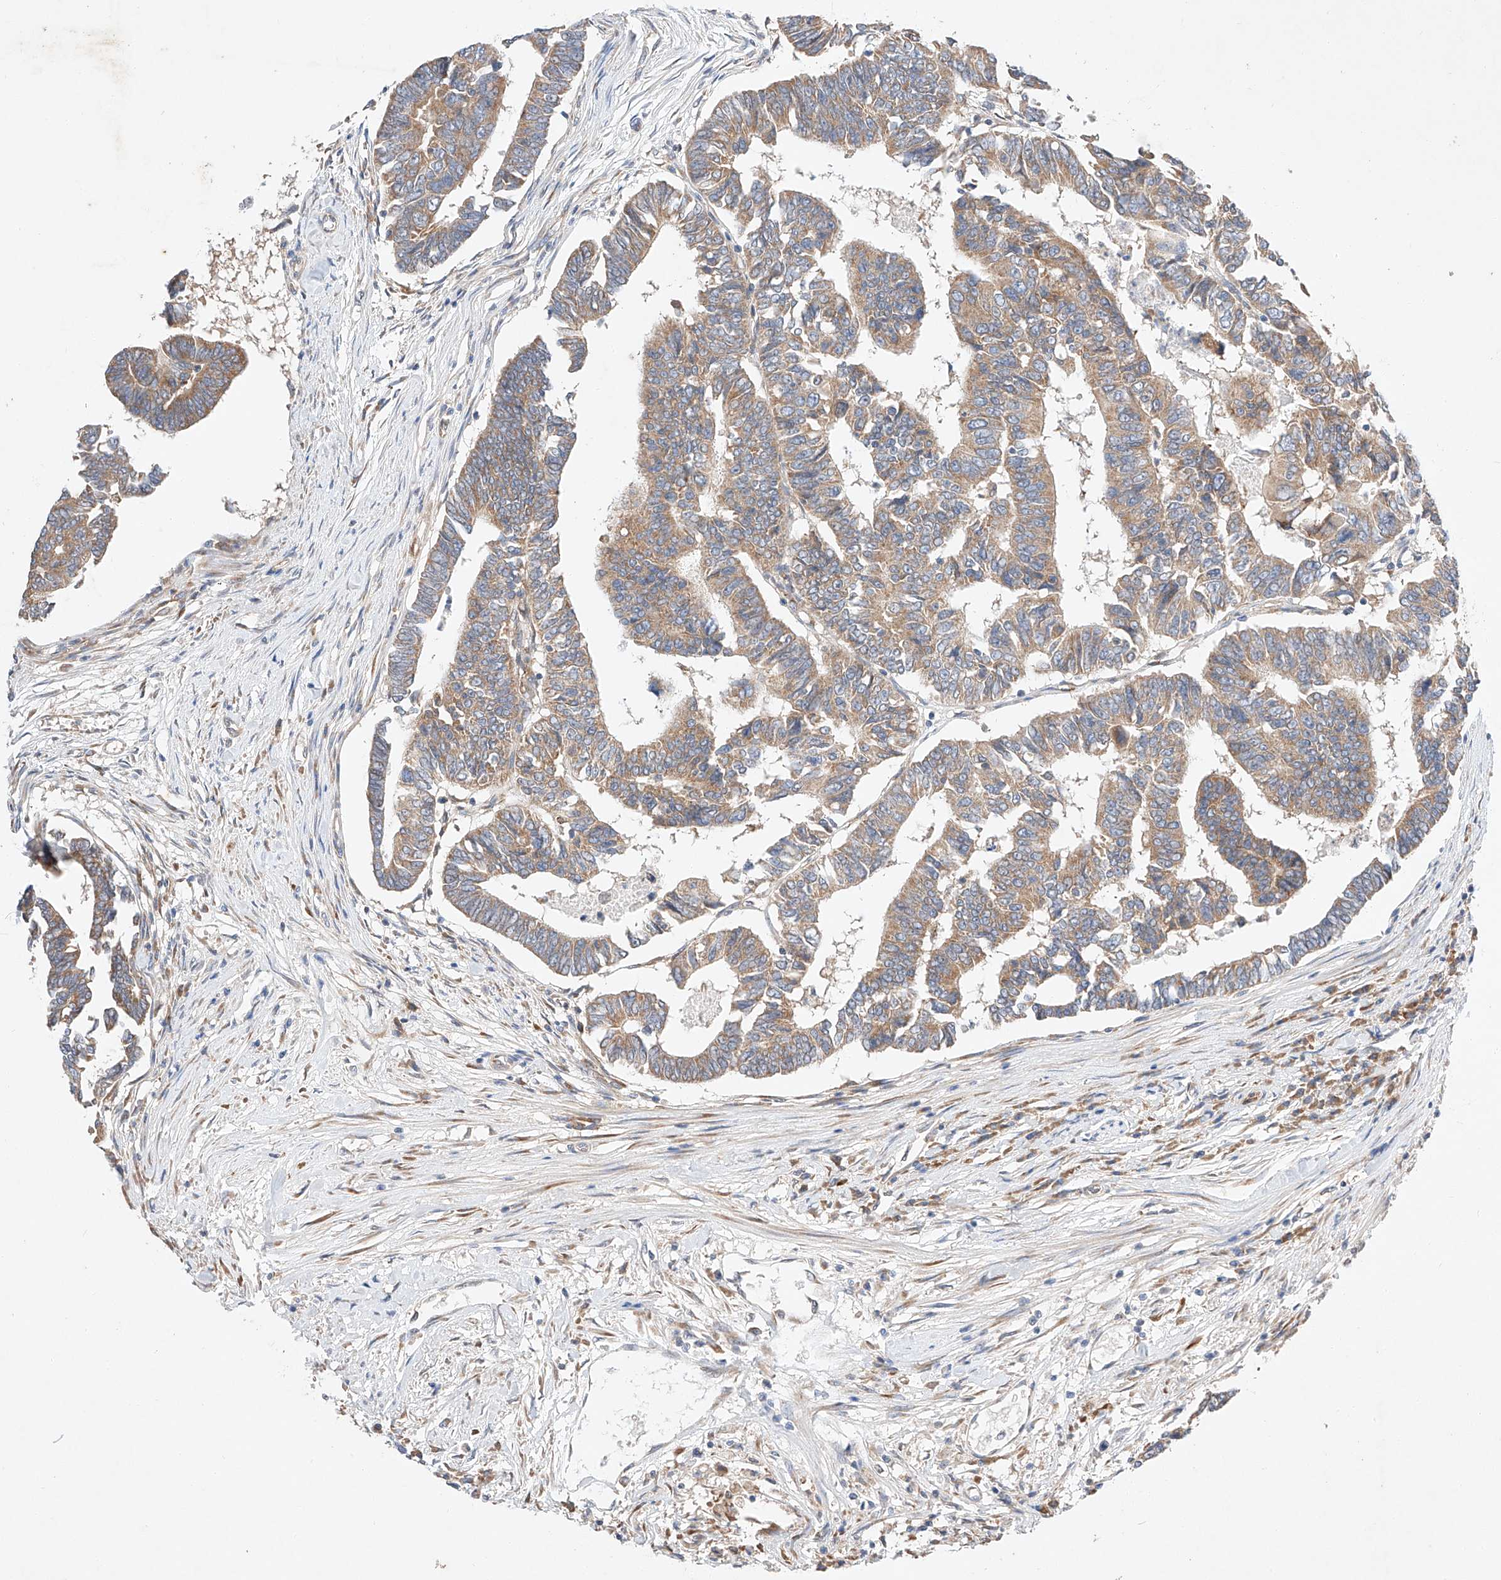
{"staining": {"intensity": "moderate", "quantity": ">75%", "location": "cytoplasmic/membranous"}, "tissue": "colorectal cancer", "cell_type": "Tumor cells", "image_type": "cancer", "snomed": [{"axis": "morphology", "description": "Adenocarcinoma, NOS"}, {"axis": "topography", "description": "Rectum"}], "caption": "Colorectal cancer (adenocarcinoma) stained for a protein demonstrates moderate cytoplasmic/membranous positivity in tumor cells. (DAB IHC, brown staining for protein, blue staining for nuclei).", "gene": "C6orf118", "patient": {"sex": "female", "age": 65}}